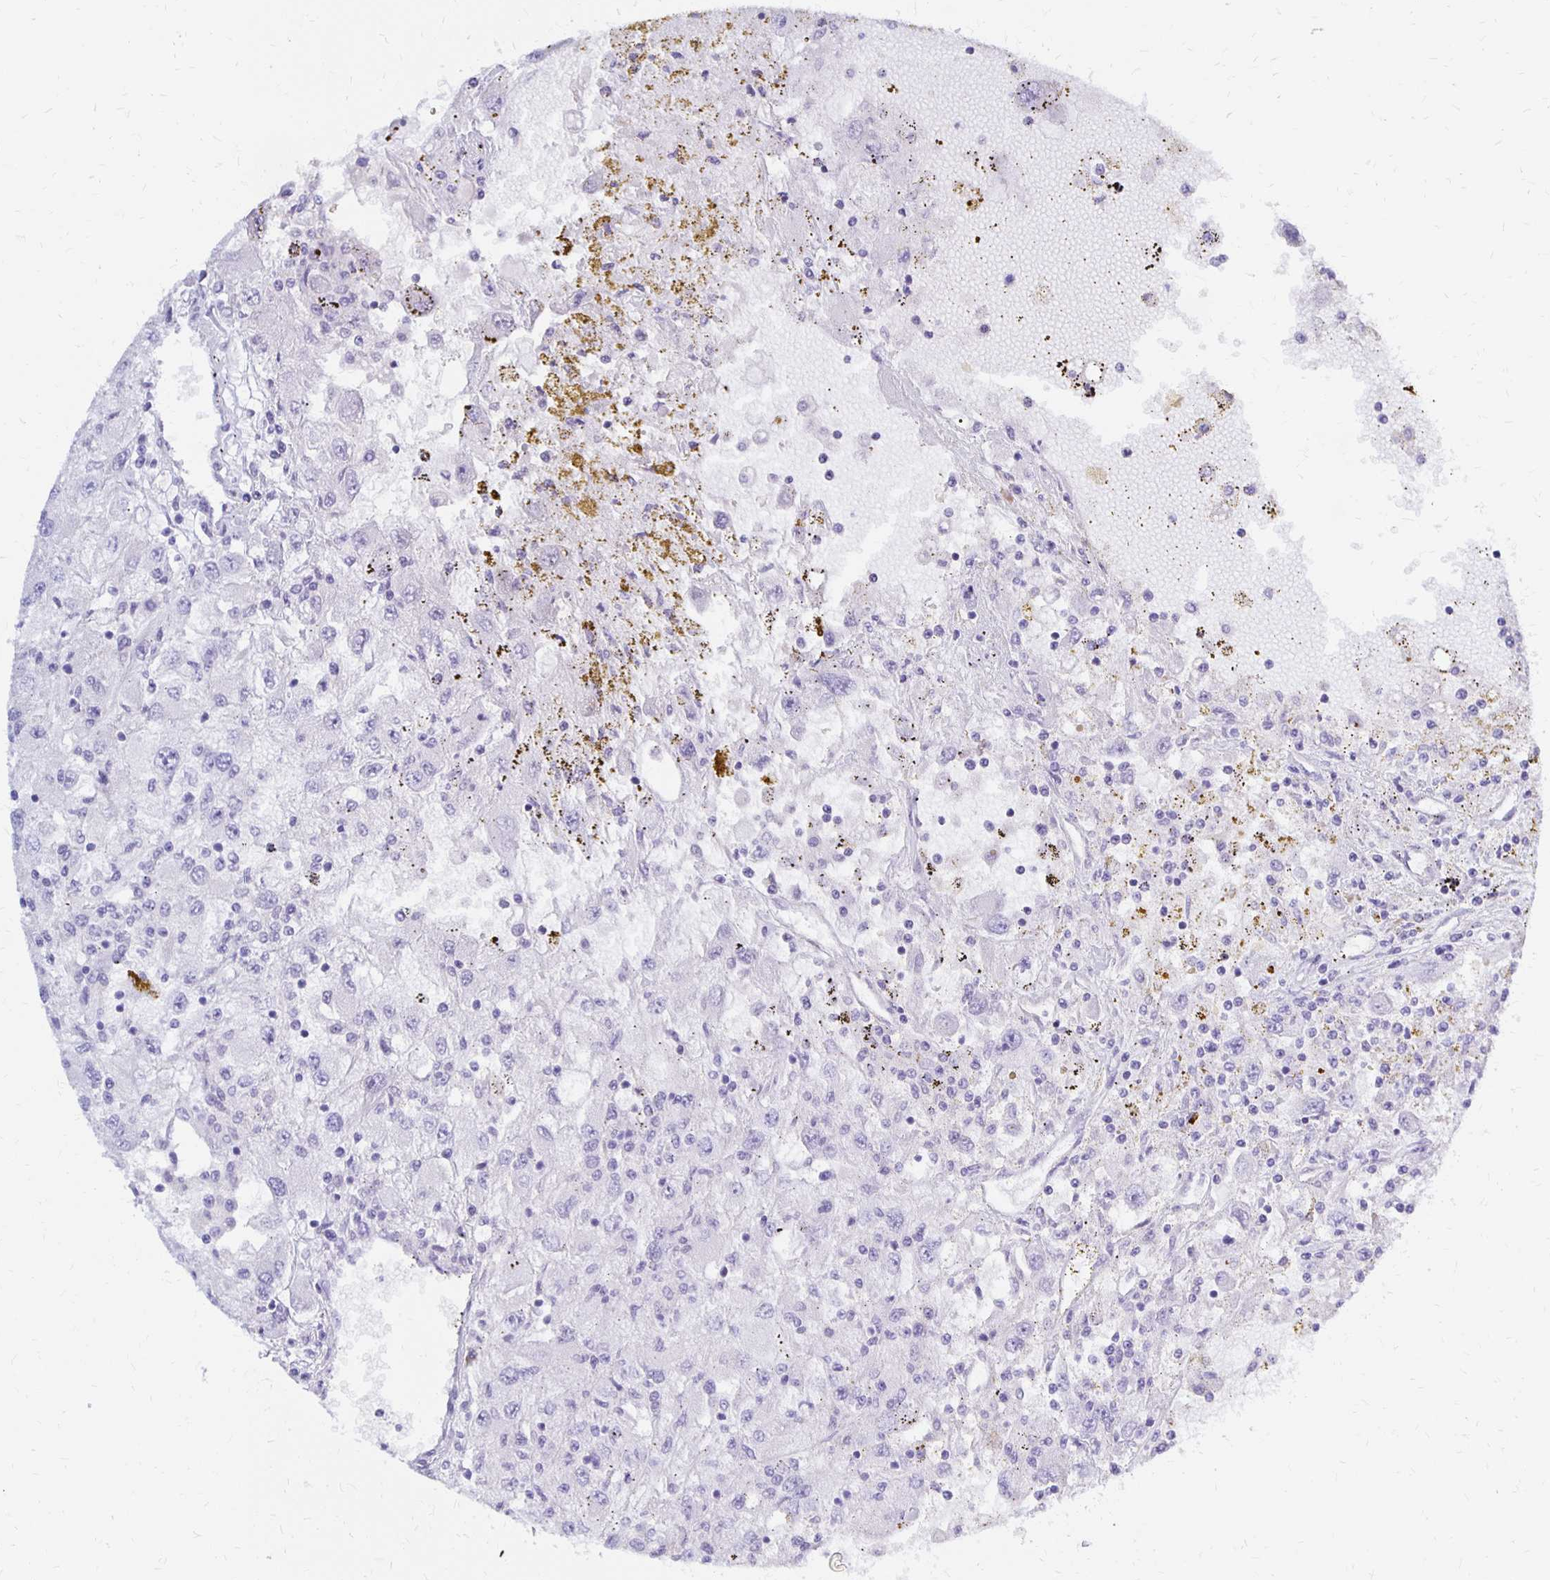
{"staining": {"intensity": "negative", "quantity": "none", "location": "none"}, "tissue": "renal cancer", "cell_type": "Tumor cells", "image_type": "cancer", "snomed": [{"axis": "morphology", "description": "Adenocarcinoma, NOS"}, {"axis": "topography", "description": "Kidney"}], "caption": "Renal cancer (adenocarcinoma) was stained to show a protein in brown. There is no significant positivity in tumor cells.", "gene": "FNTB", "patient": {"sex": "female", "age": 67}}